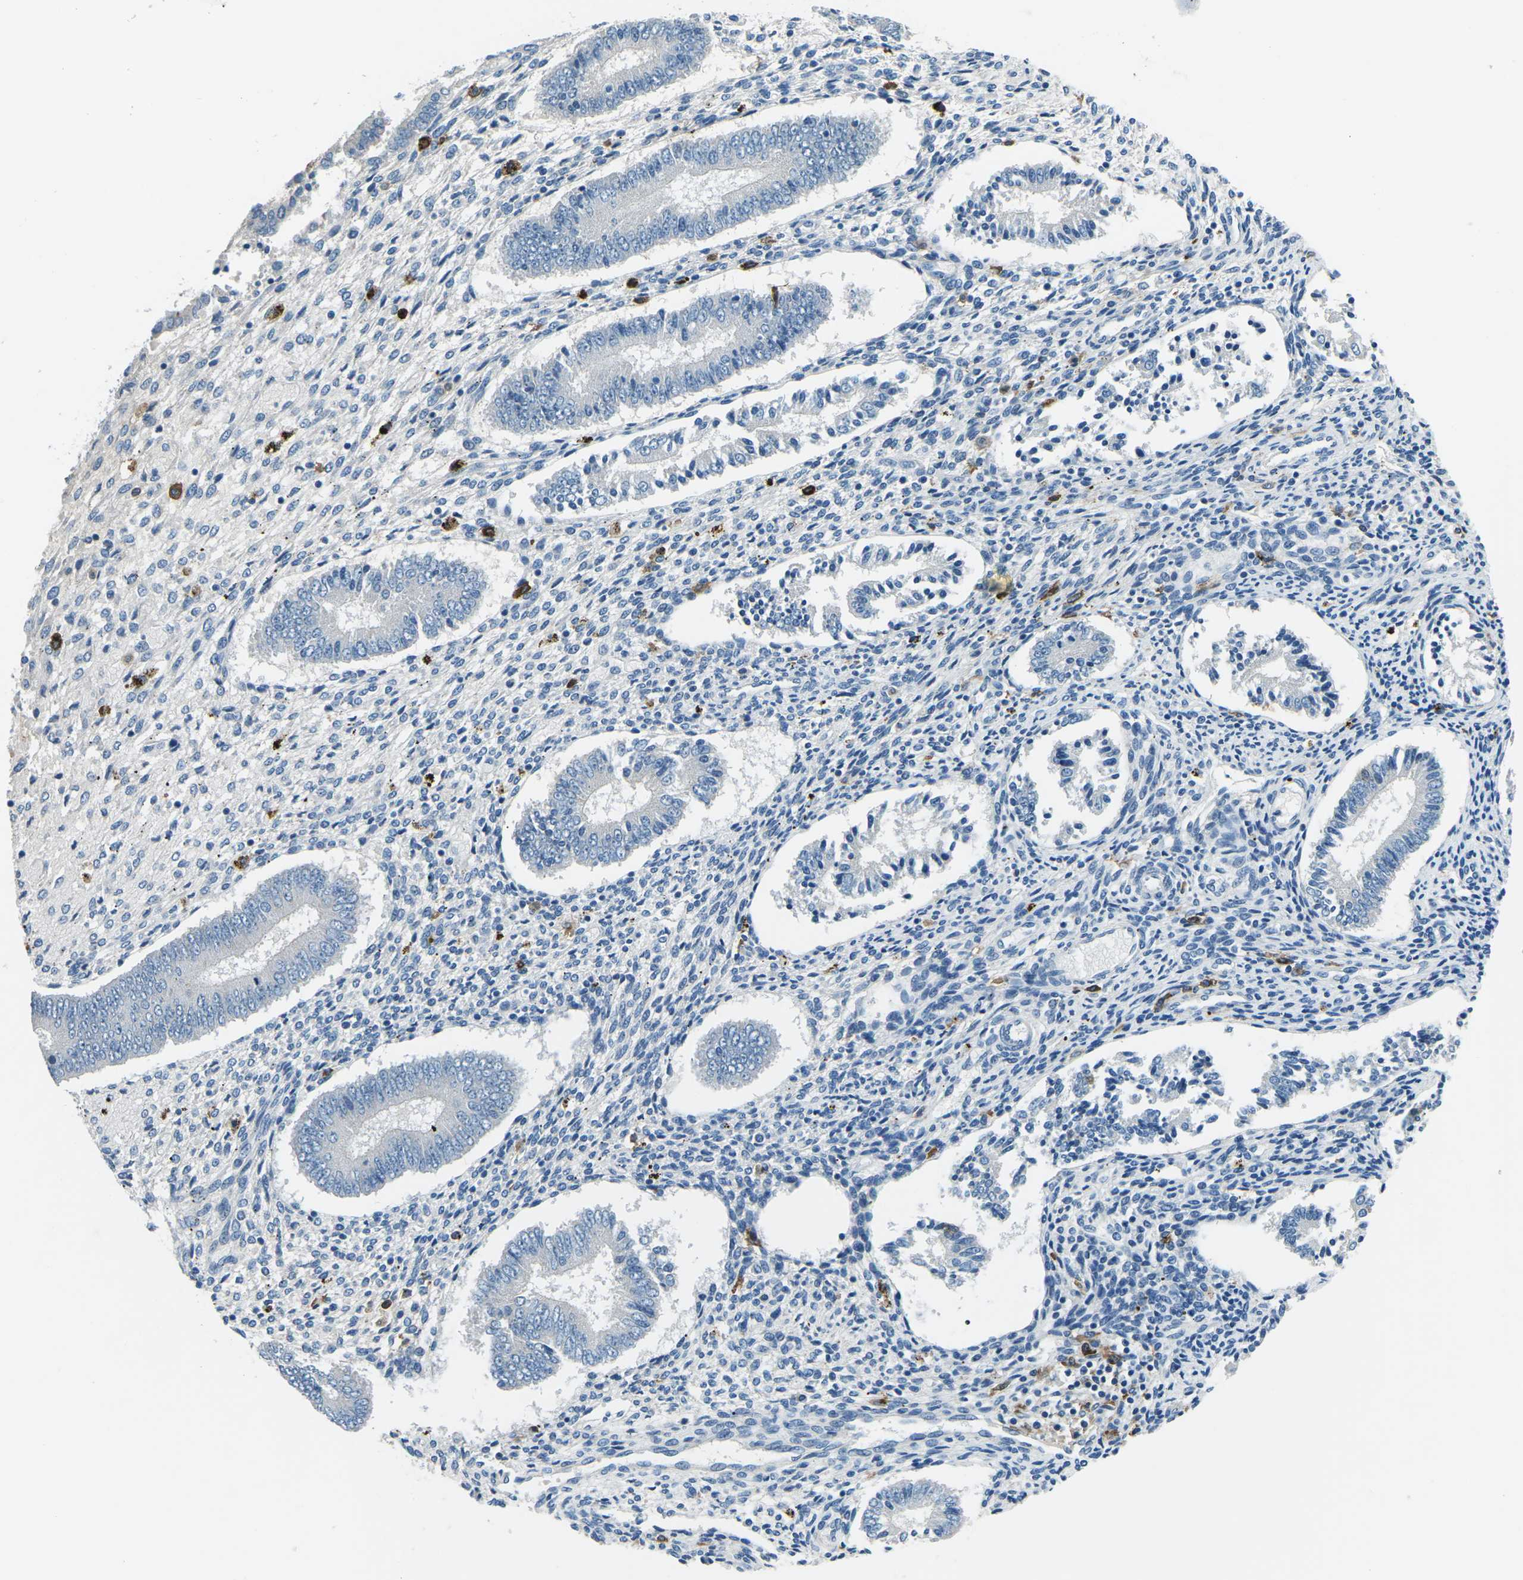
{"staining": {"intensity": "negative", "quantity": "none", "location": "none"}, "tissue": "endometrium", "cell_type": "Cells in endometrial stroma", "image_type": "normal", "snomed": [{"axis": "morphology", "description": "Normal tissue, NOS"}, {"axis": "topography", "description": "Endometrium"}], "caption": "Protein analysis of normal endometrium shows no significant expression in cells in endometrial stroma. (DAB immunohistochemistry visualized using brightfield microscopy, high magnification).", "gene": "CD1D", "patient": {"sex": "female", "age": 42}}